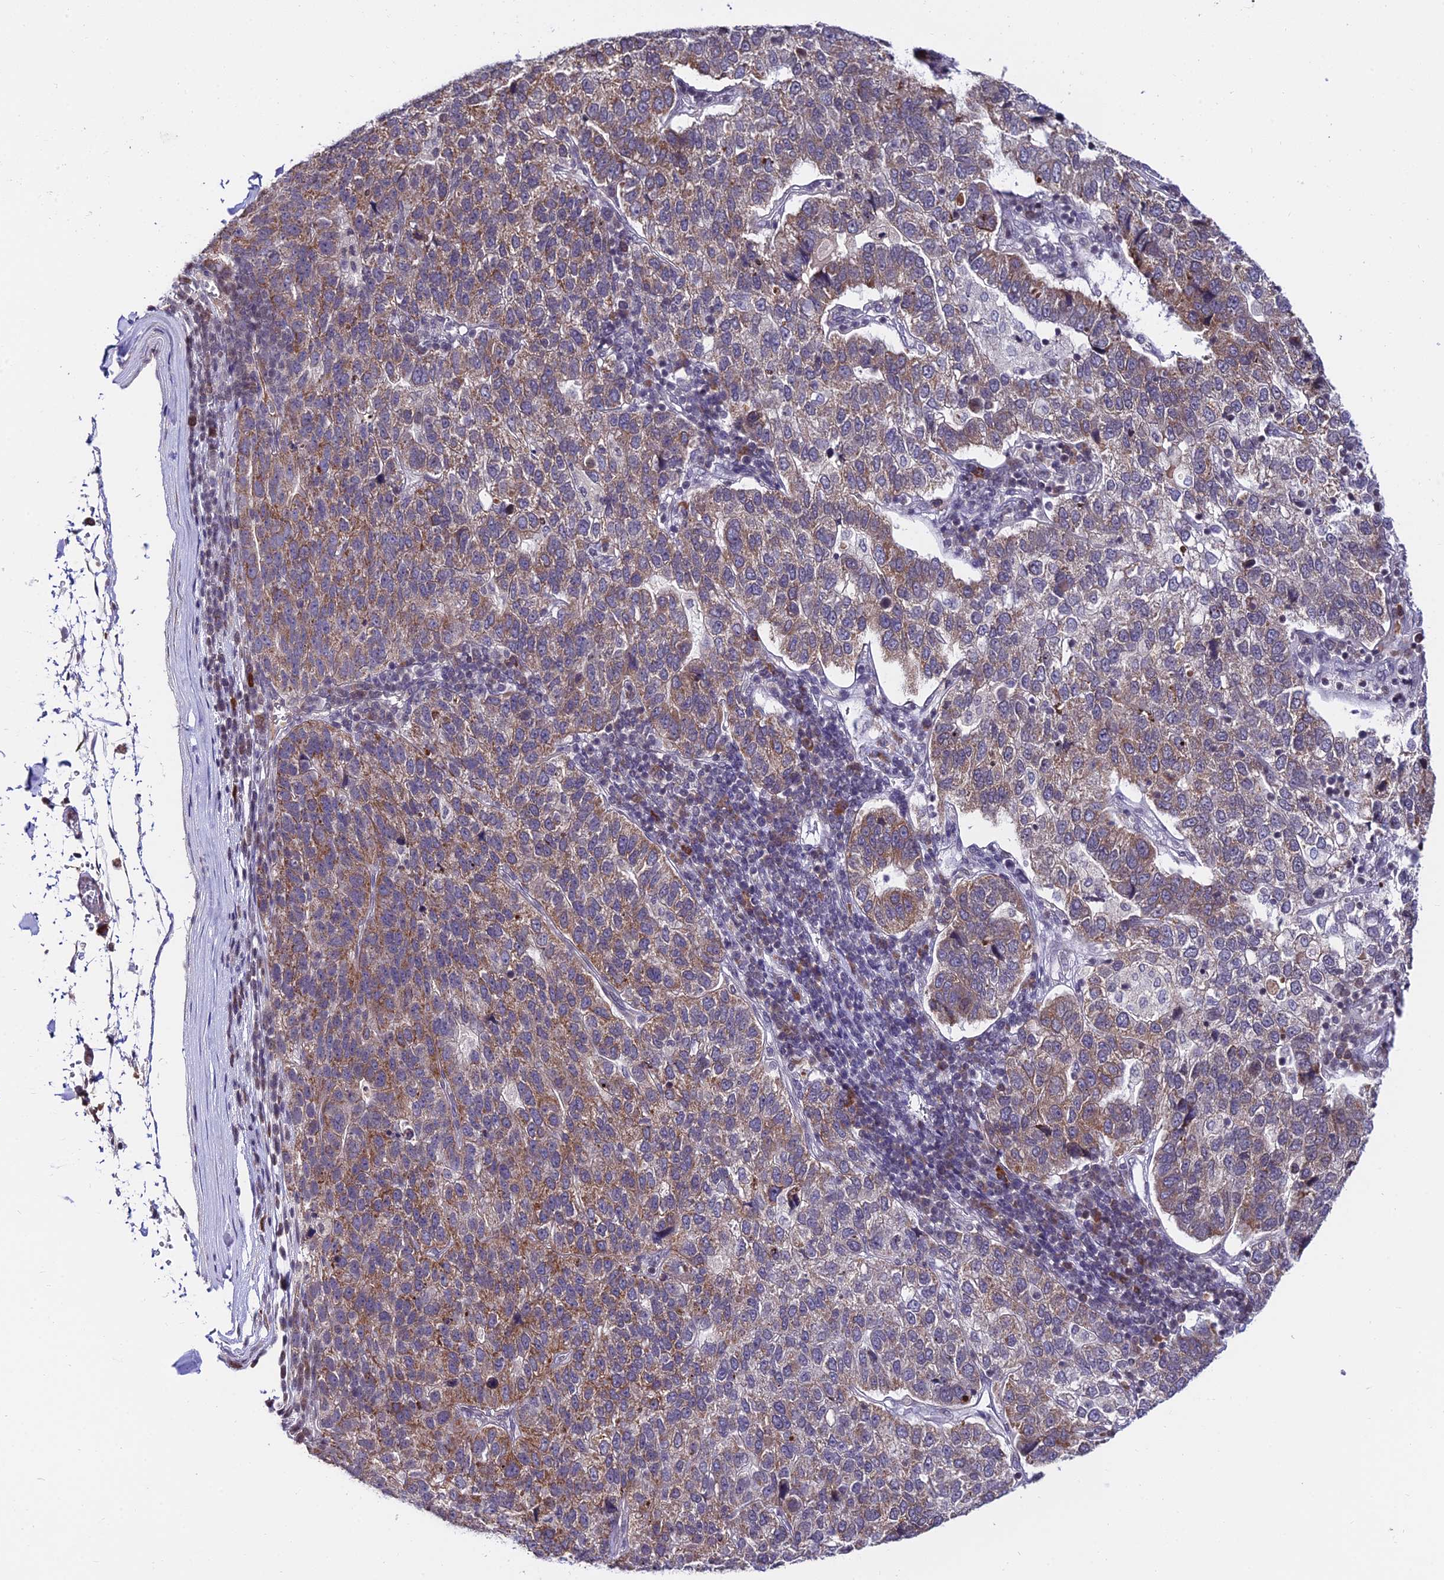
{"staining": {"intensity": "moderate", "quantity": ">75%", "location": "cytoplasmic/membranous"}, "tissue": "pancreatic cancer", "cell_type": "Tumor cells", "image_type": "cancer", "snomed": [{"axis": "morphology", "description": "Adenocarcinoma, NOS"}, {"axis": "topography", "description": "Pancreas"}], "caption": "The photomicrograph reveals immunohistochemical staining of pancreatic cancer. There is moderate cytoplasmic/membranous positivity is seen in approximately >75% of tumor cells.", "gene": "CDNF", "patient": {"sex": "female", "age": 61}}